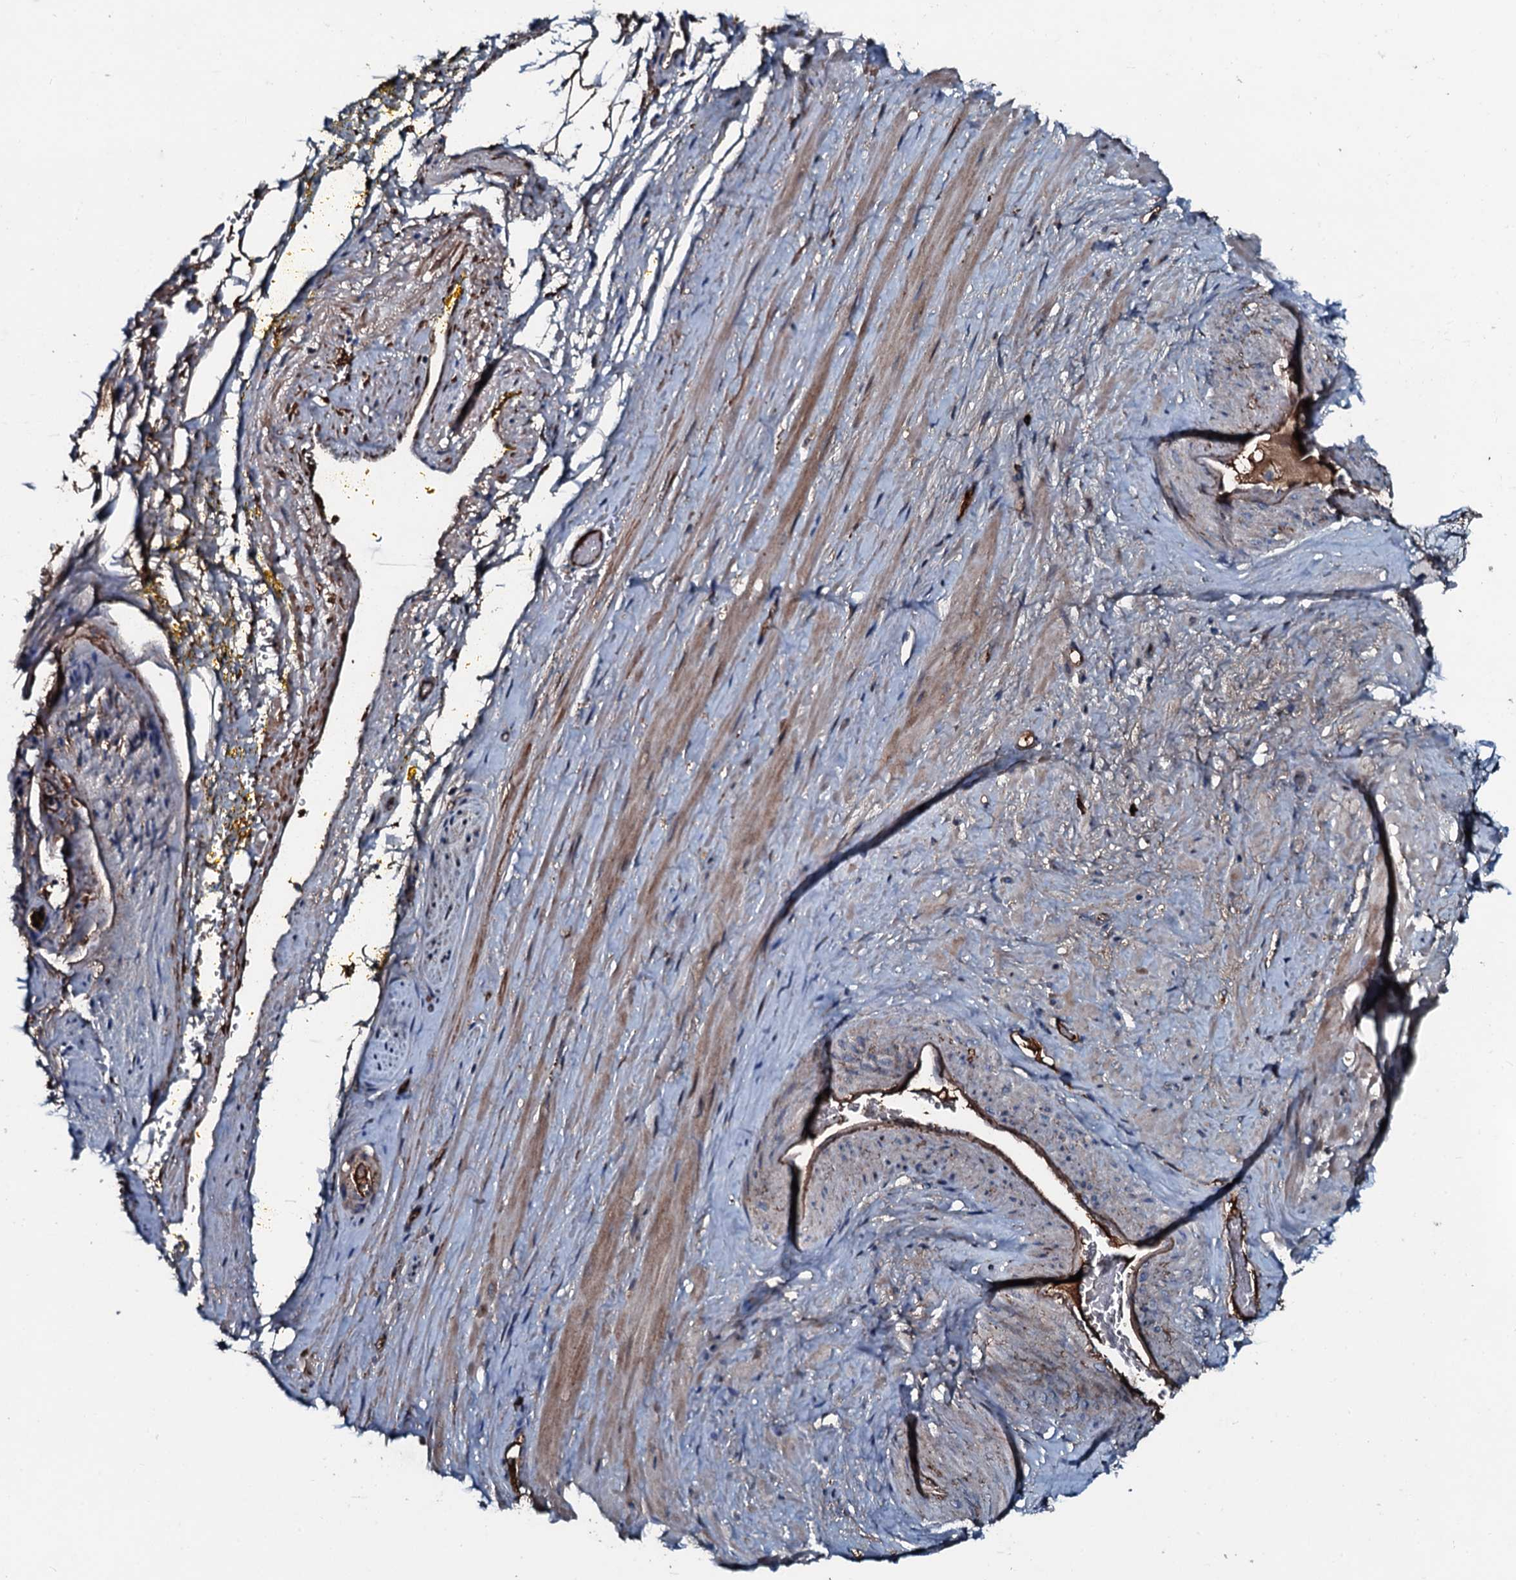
{"staining": {"intensity": "negative", "quantity": "none", "location": "none"}, "tissue": "adipose tissue", "cell_type": "Adipocytes", "image_type": "normal", "snomed": [{"axis": "morphology", "description": "Normal tissue, NOS"}, {"axis": "morphology", "description": "Adenocarcinoma, Low grade"}, {"axis": "topography", "description": "Prostate"}, {"axis": "topography", "description": "Peripheral nerve tissue"}], "caption": "Protein analysis of unremarkable adipose tissue exhibits no significant expression in adipocytes.", "gene": "AARS1", "patient": {"sex": "male", "age": 63}}